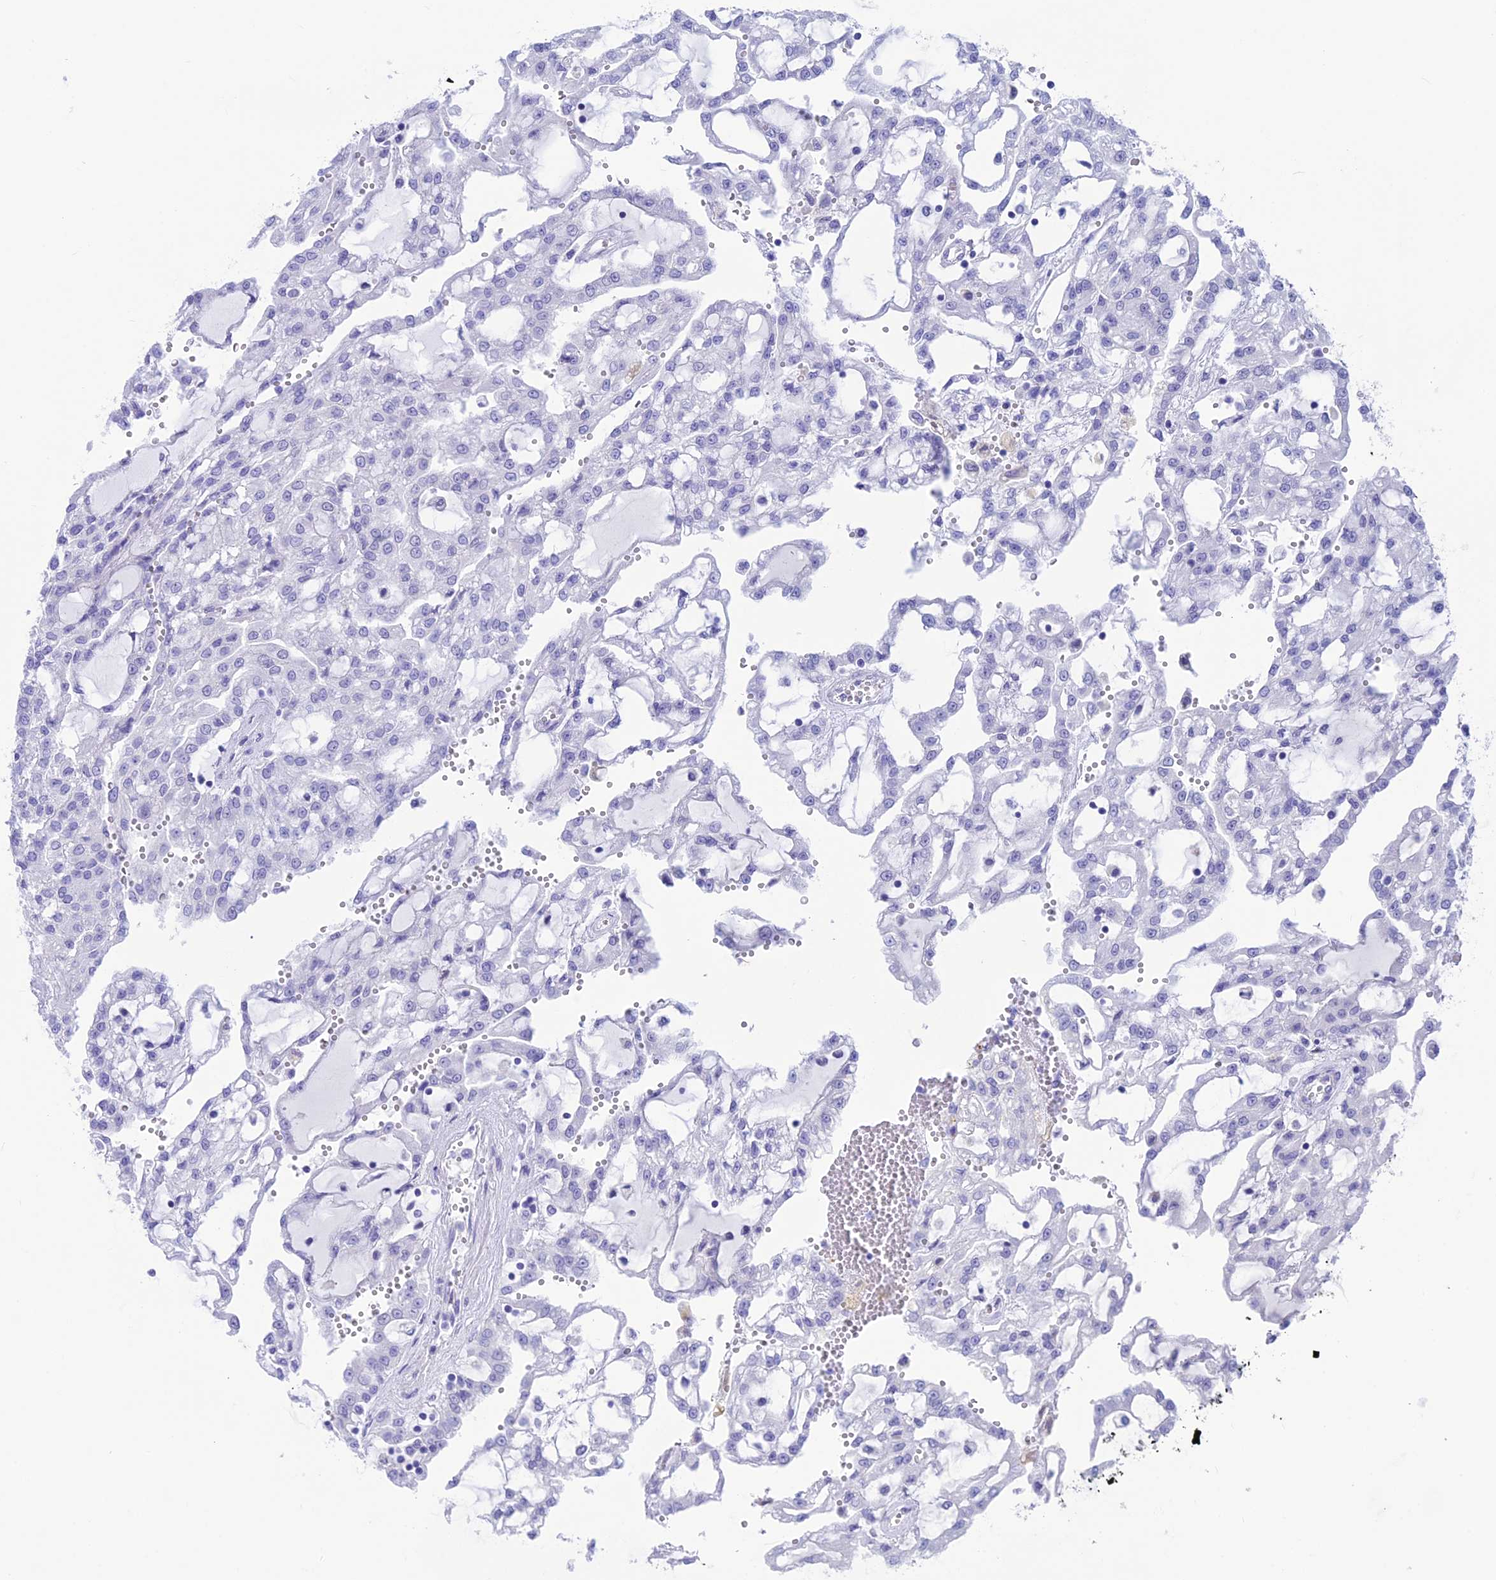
{"staining": {"intensity": "negative", "quantity": "none", "location": "none"}, "tissue": "renal cancer", "cell_type": "Tumor cells", "image_type": "cancer", "snomed": [{"axis": "morphology", "description": "Adenocarcinoma, NOS"}, {"axis": "topography", "description": "Kidney"}], "caption": "A histopathology image of human renal cancer (adenocarcinoma) is negative for staining in tumor cells.", "gene": "GNGT2", "patient": {"sex": "male", "age": 63}}